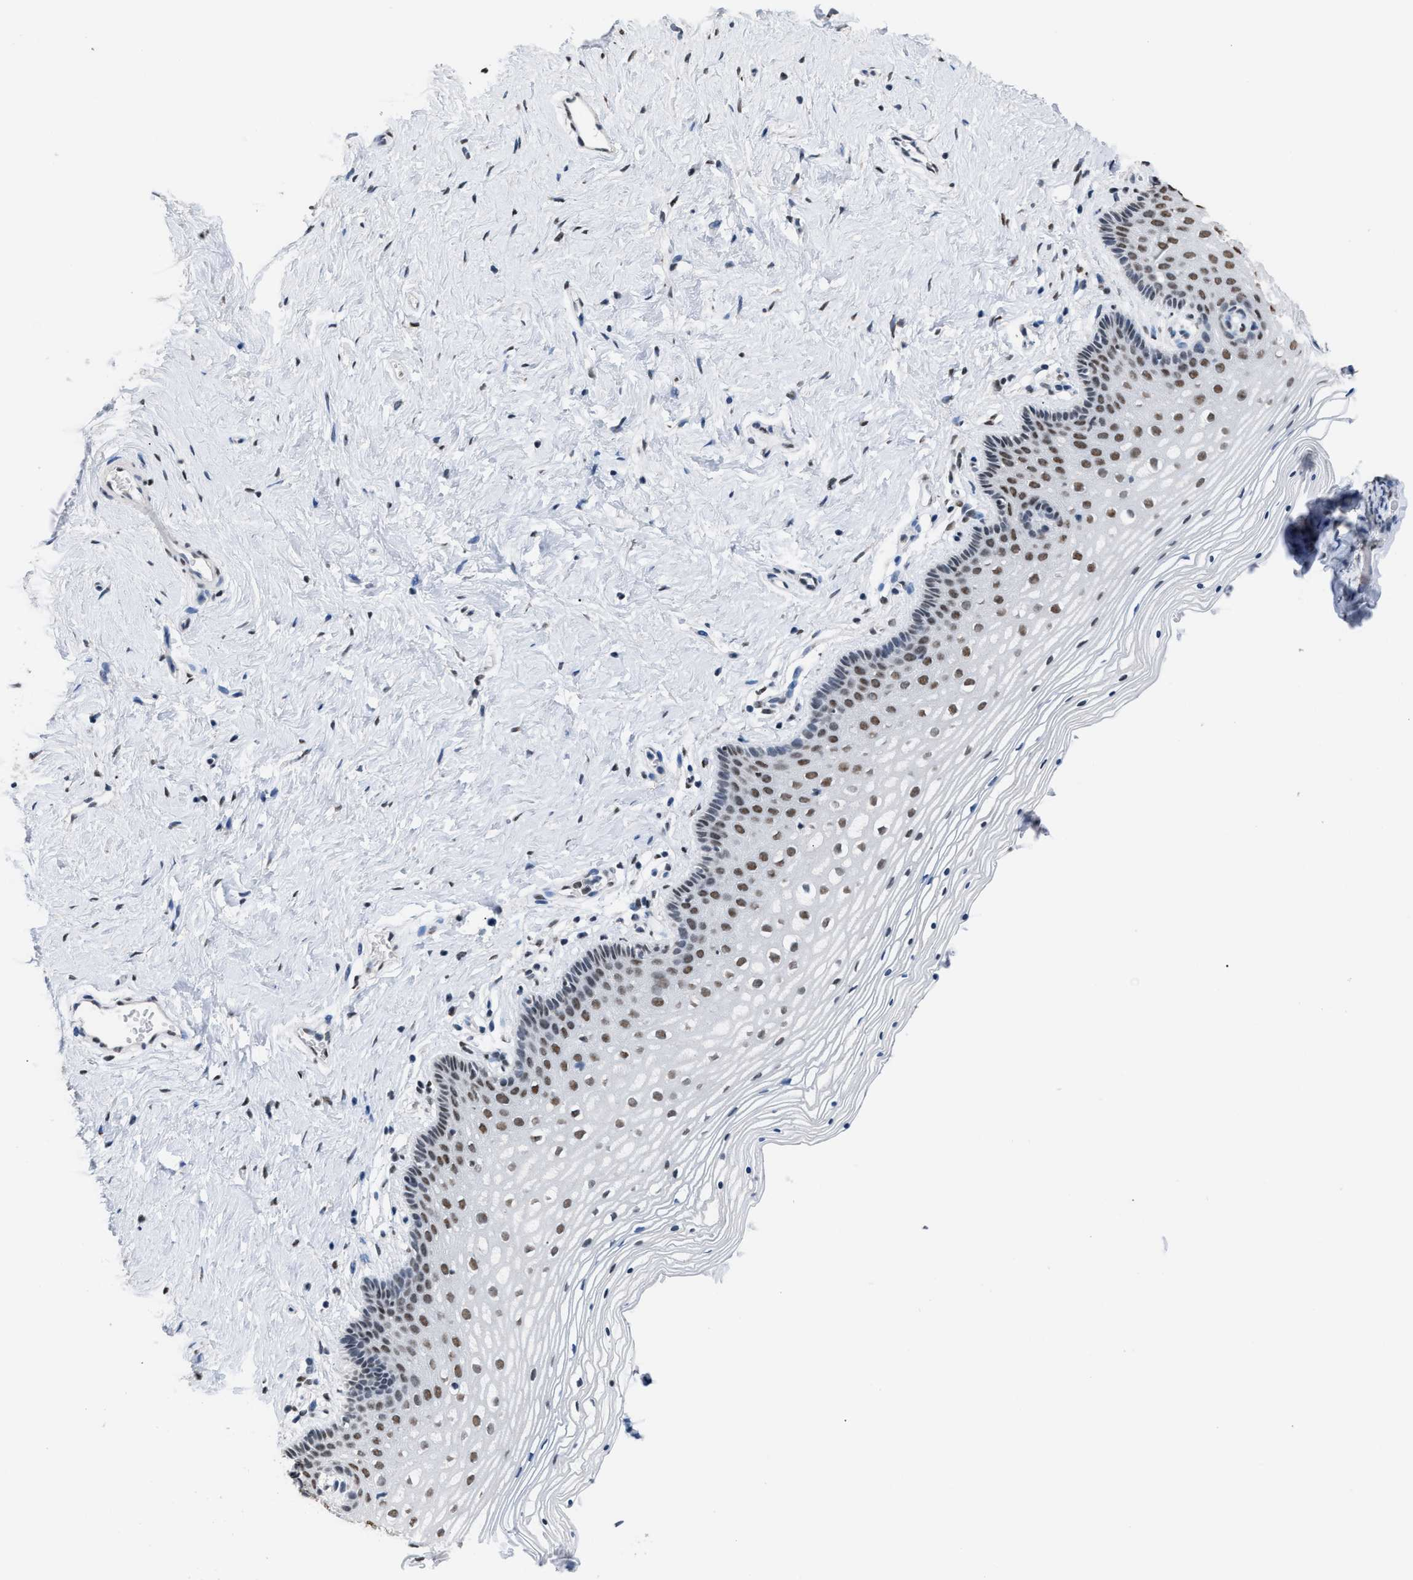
{"staining": {"intensity": "moderate", "quantity": ">75%", "location": "nuclear"}, "tissue": "vagina", "cell_type": "Squamous epithelial cells", "image_type": "normal", "snomed": [{"axis": "morphology", "description": "Normal tissue, NOS"}, {"axis": "topography", "description": "Vagina"}], "caption": "The photomicrograph exhibits a brown stain indicating the presence of a protein in the nuclear of squamous epithelial cells in vagina.", "gene": "CCAR2", "patient": {"sex": "female", "age": 32}}